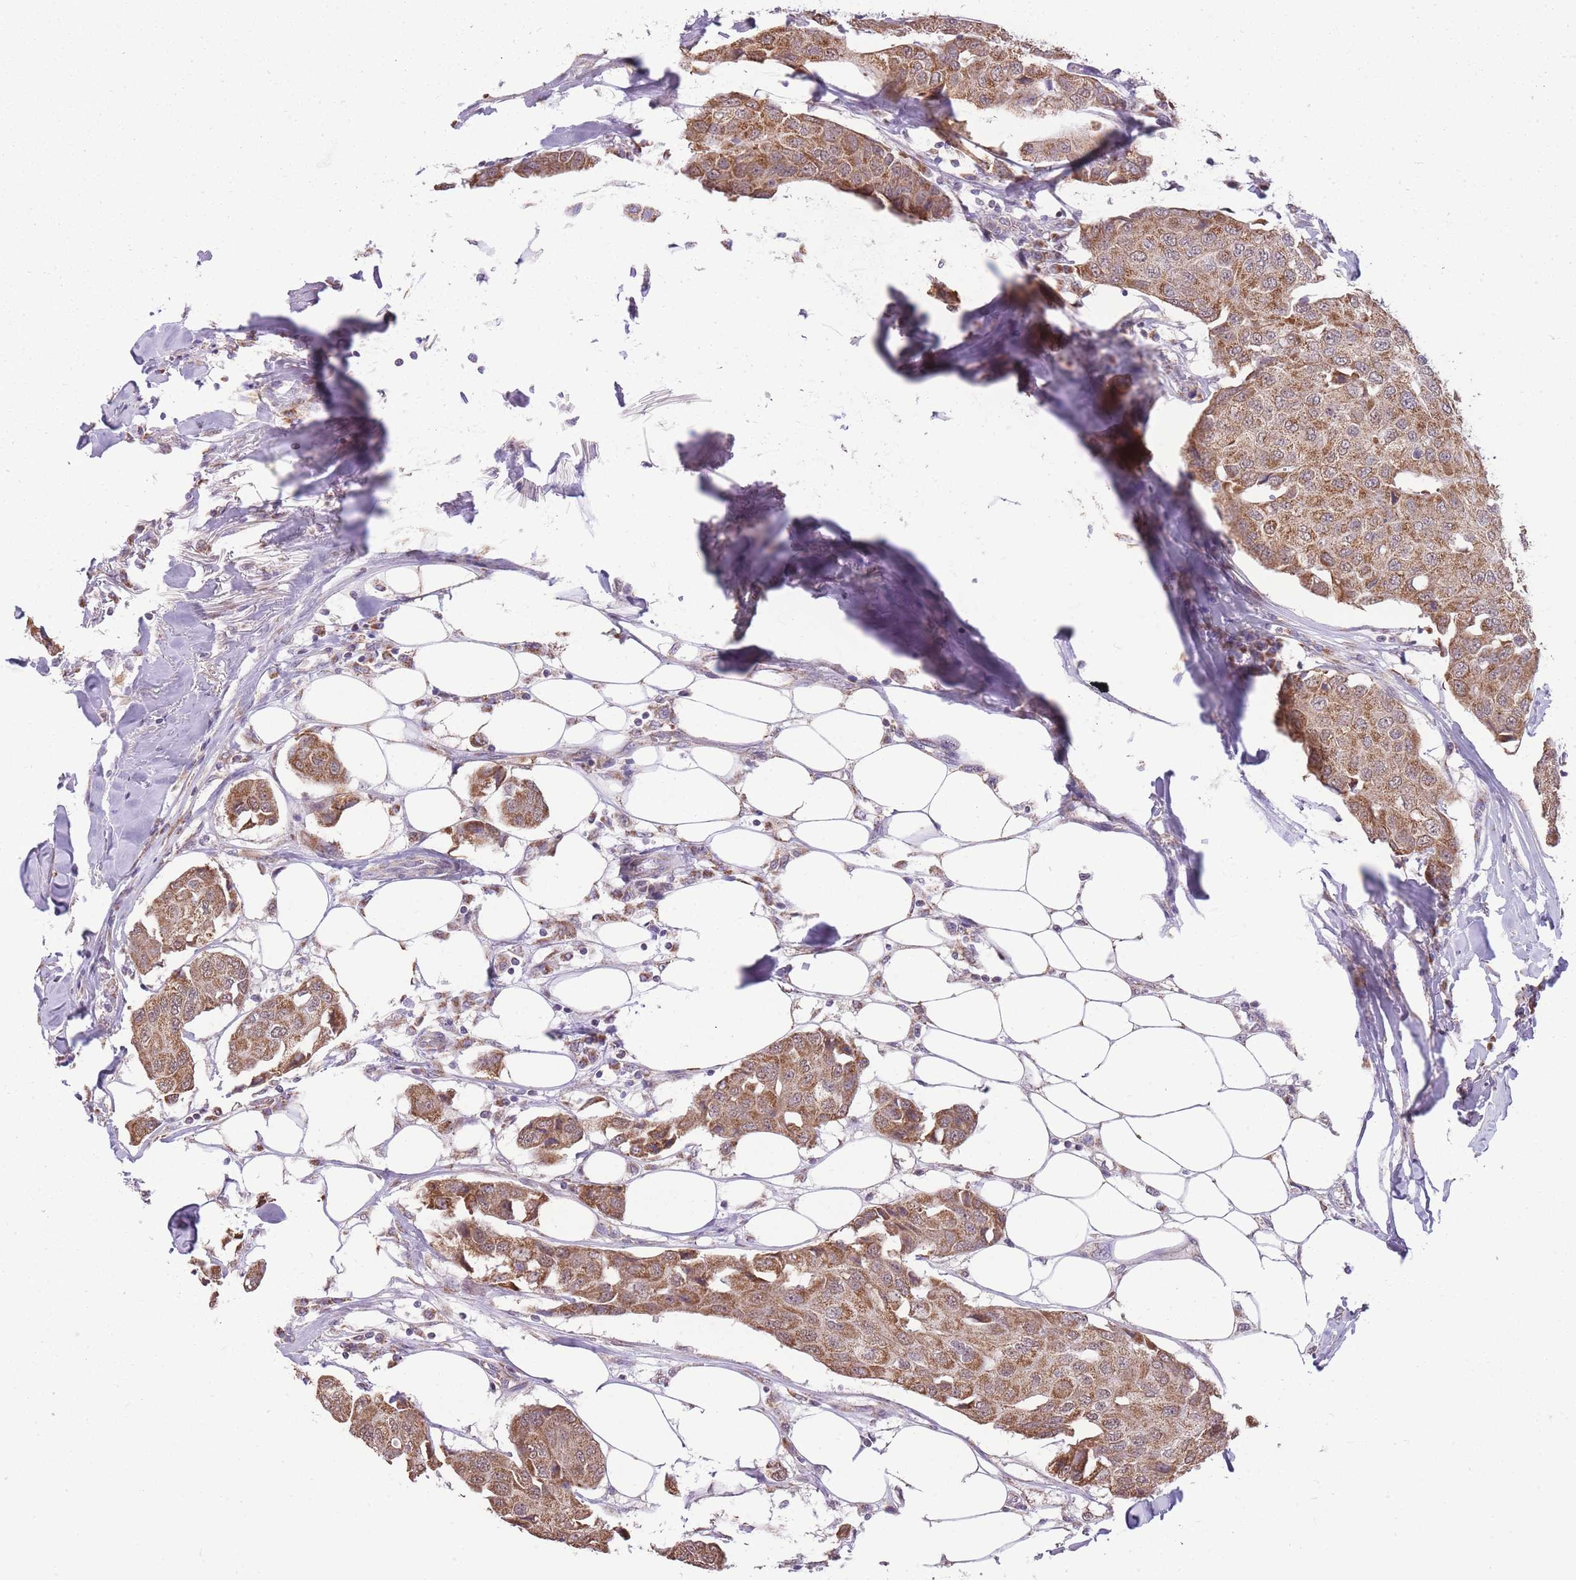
{"staining": {"intensity": "moderate", "quantity": ">75%", "location": "cytoplasmic/membranous"}, "tissue": "breast cancer", "cell_type": "Tumor cells", "image_type": "cancer", "snomed": [{"axis": "morphology", "description": "Duct carcinoma"}, {"axis": "topography", "description": "Breast"}], "caption": "Immunohistochemistry (DAB) staining of human breast cancer reveals moderate cytoplasmic/membranous protein staining in about >75% of tumor cells.", "gene": "NELL1", "patient": {"sex": "female", "age": 80}}